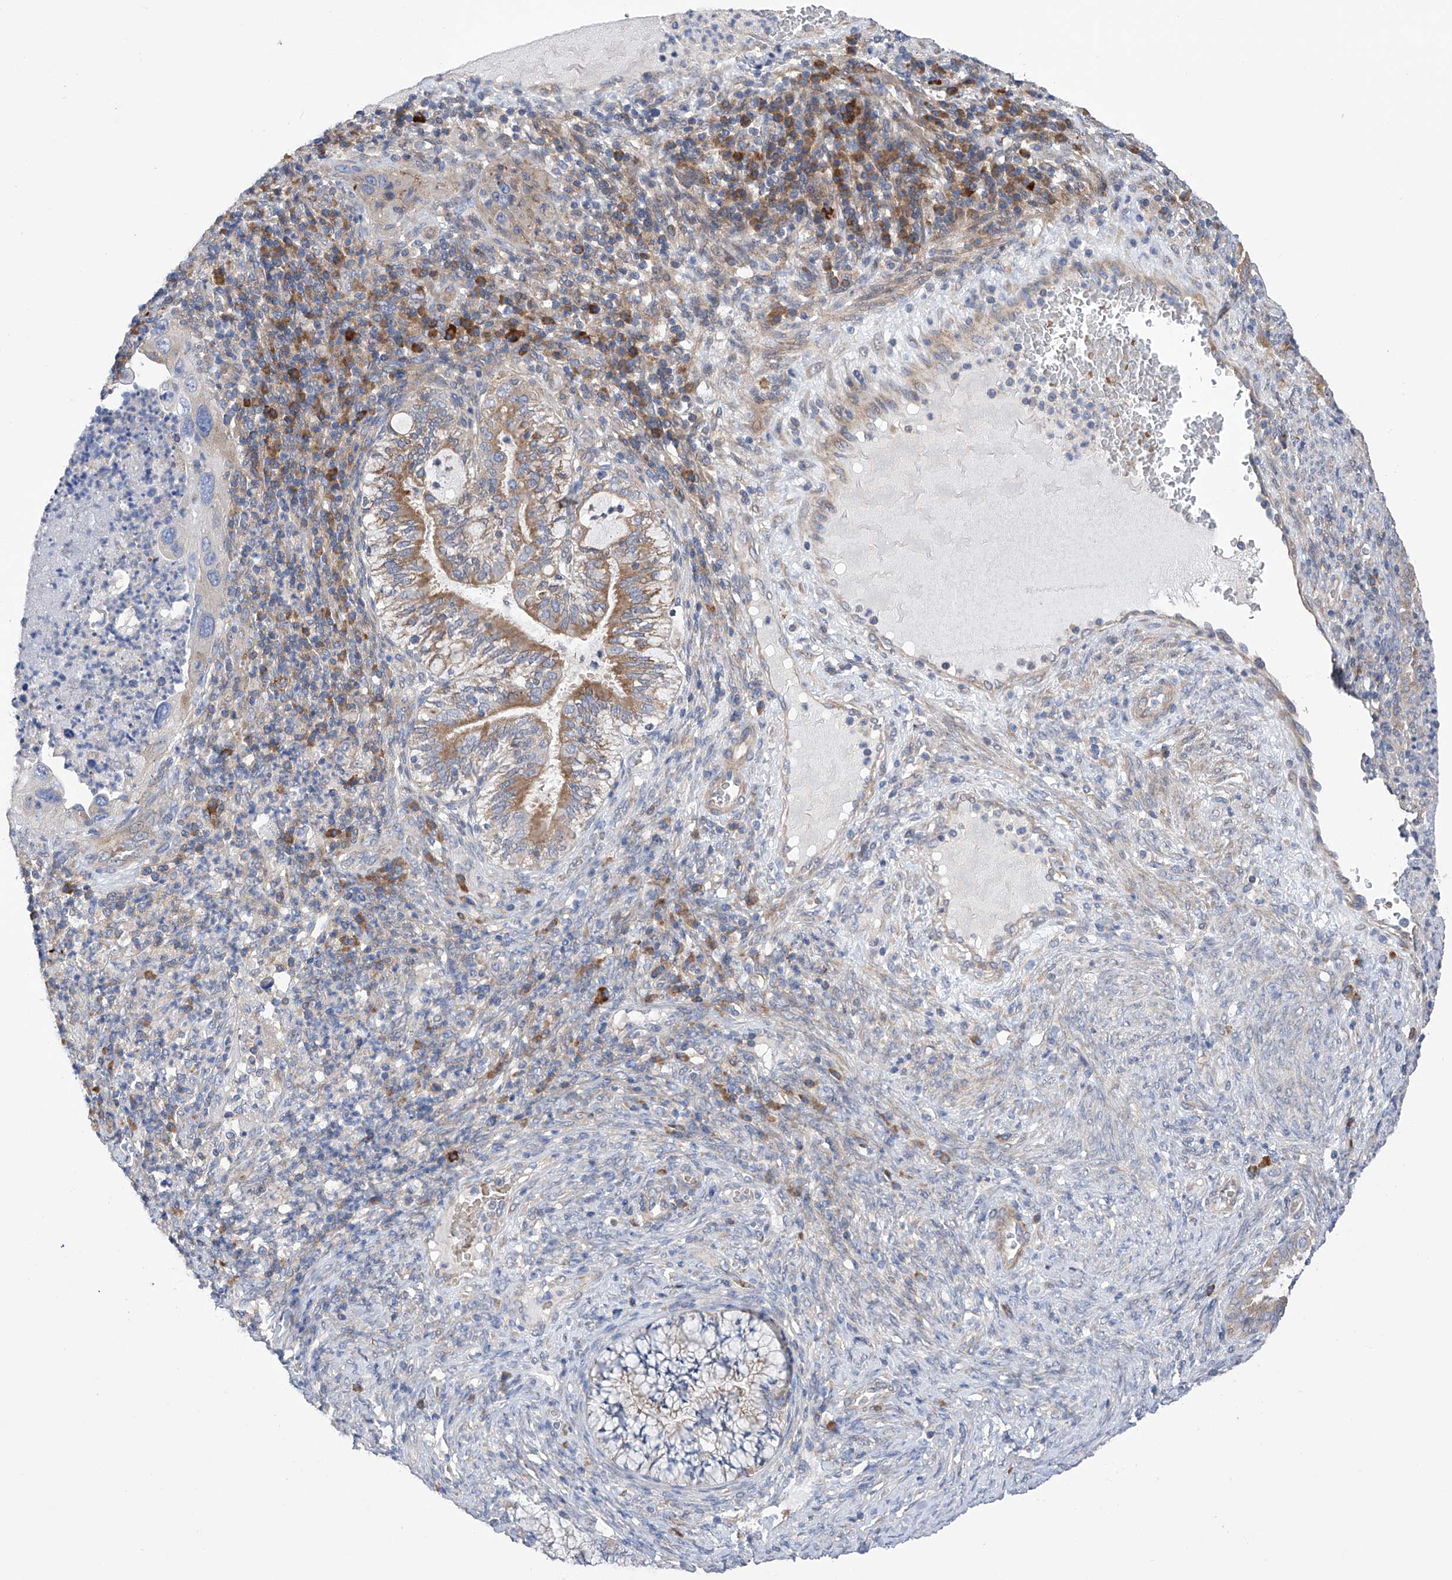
{"staining": {"intensity": "negative", "quantity": "none", "location": "none"}, "tissue": "cervical cancer", "cell_type": "Tumor cells", "image_type": "cancer", "snomed": [{"axis": "morphology", "description": "Squamous cell carcinoma, NOS"}, {"axis": "topography", "description": "Cervix"}], "caption": "Immunohistochemical staining of human cervical squamous cell carcinoma displays no significant staining in tumor cells. Nuclei are stained in blue.", "gene": "NFATC4", "patient": {"sex": "female", "age": 38}}